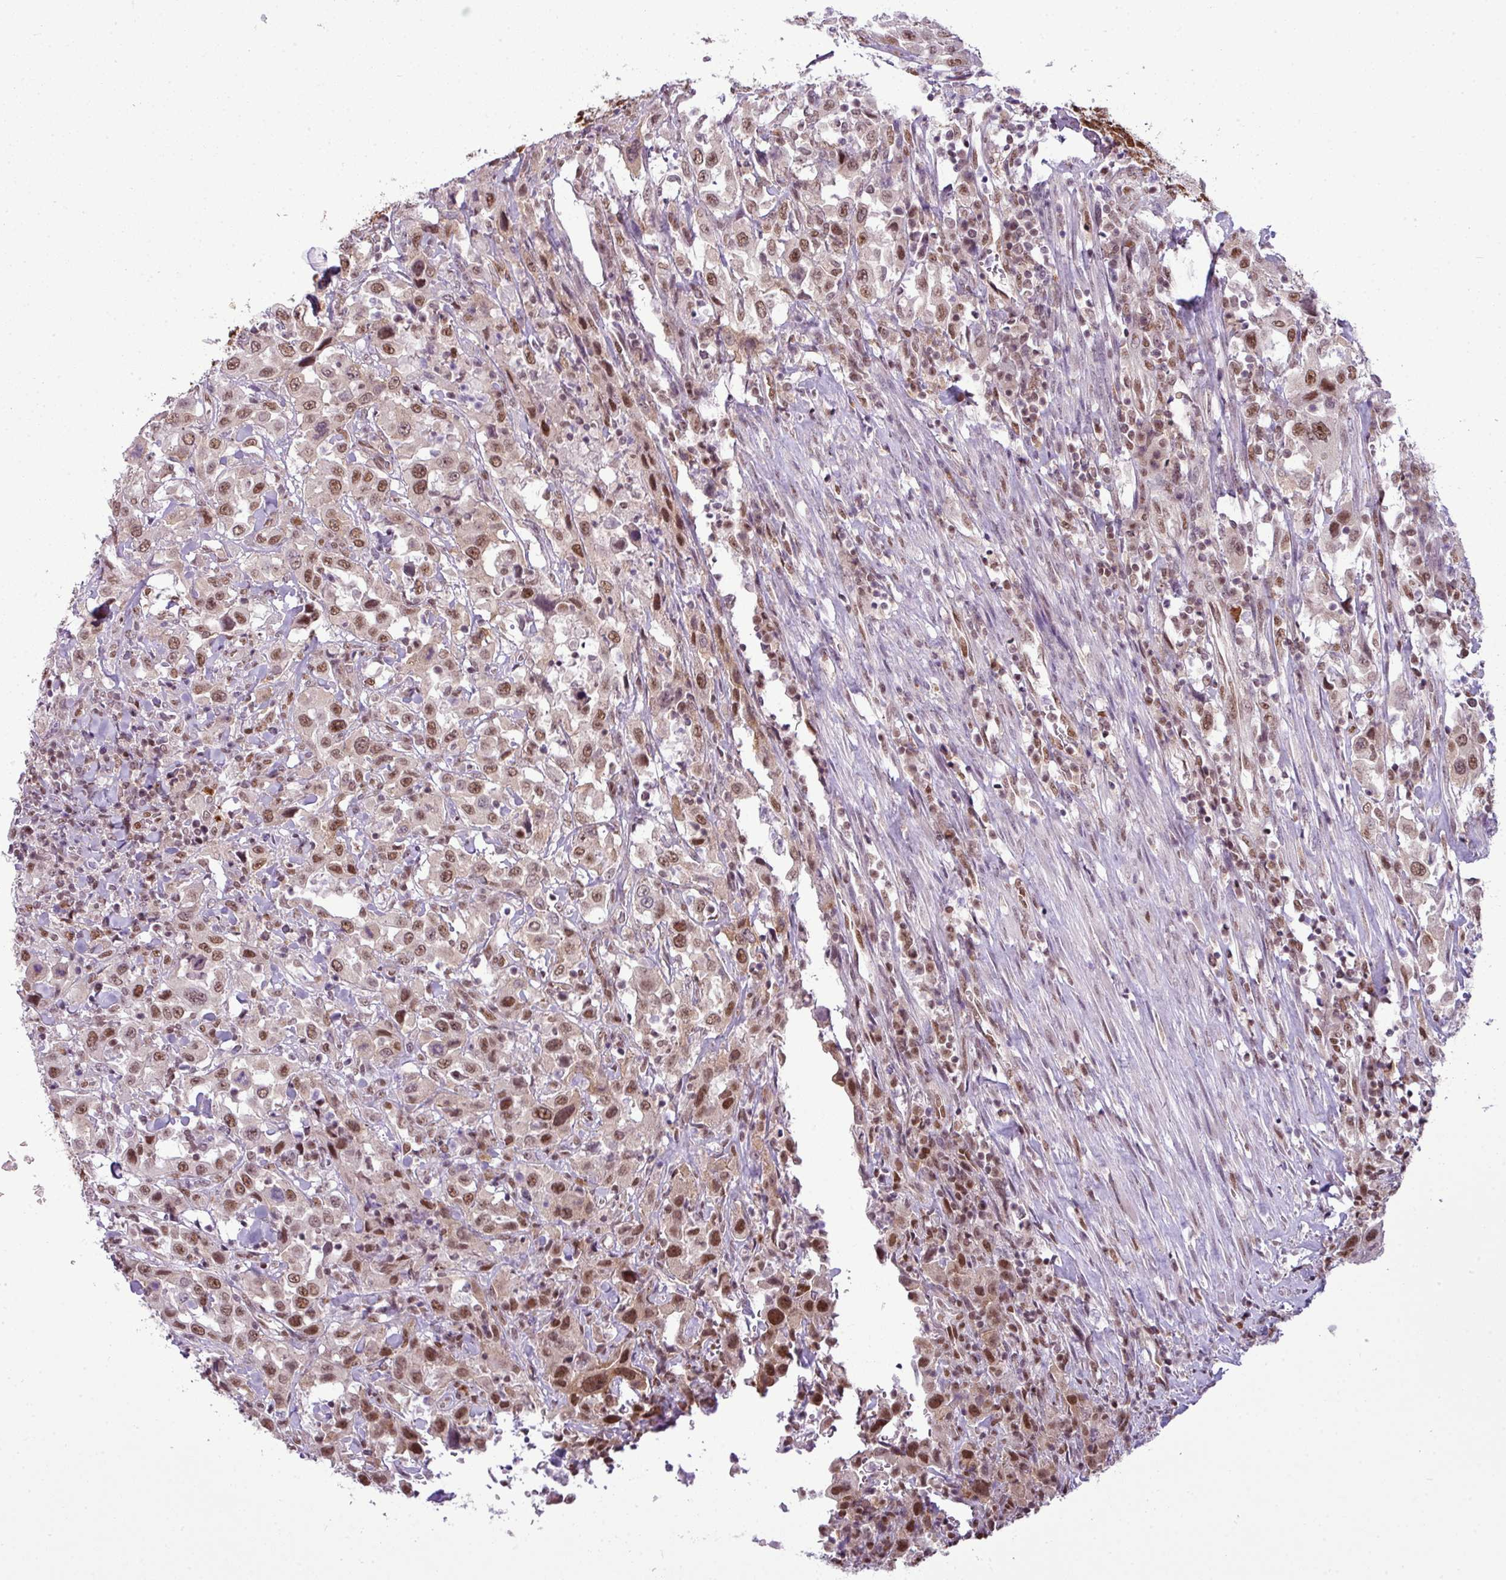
{"staining": {"intensity": "moderate", "quantity": ">75%", "location": "nuclear"}, "tissue": "urothelial cancer", "cell_type": "Tumor cells", "image_type": "cancer", "snomed": [{"axis": "morphology", "description": "Urothelial carcinoma, High grade"}, {"axis": "topography", "description": "Urinary bladder"}], "caption": "Urothelial cancer stained with immunohistochemistry (IHC) displays moderate nuclear expression in approximately >75% of tumor cells.", "gene": "ARL6IP4", "patient": {"sex": "male", "age": 61}}